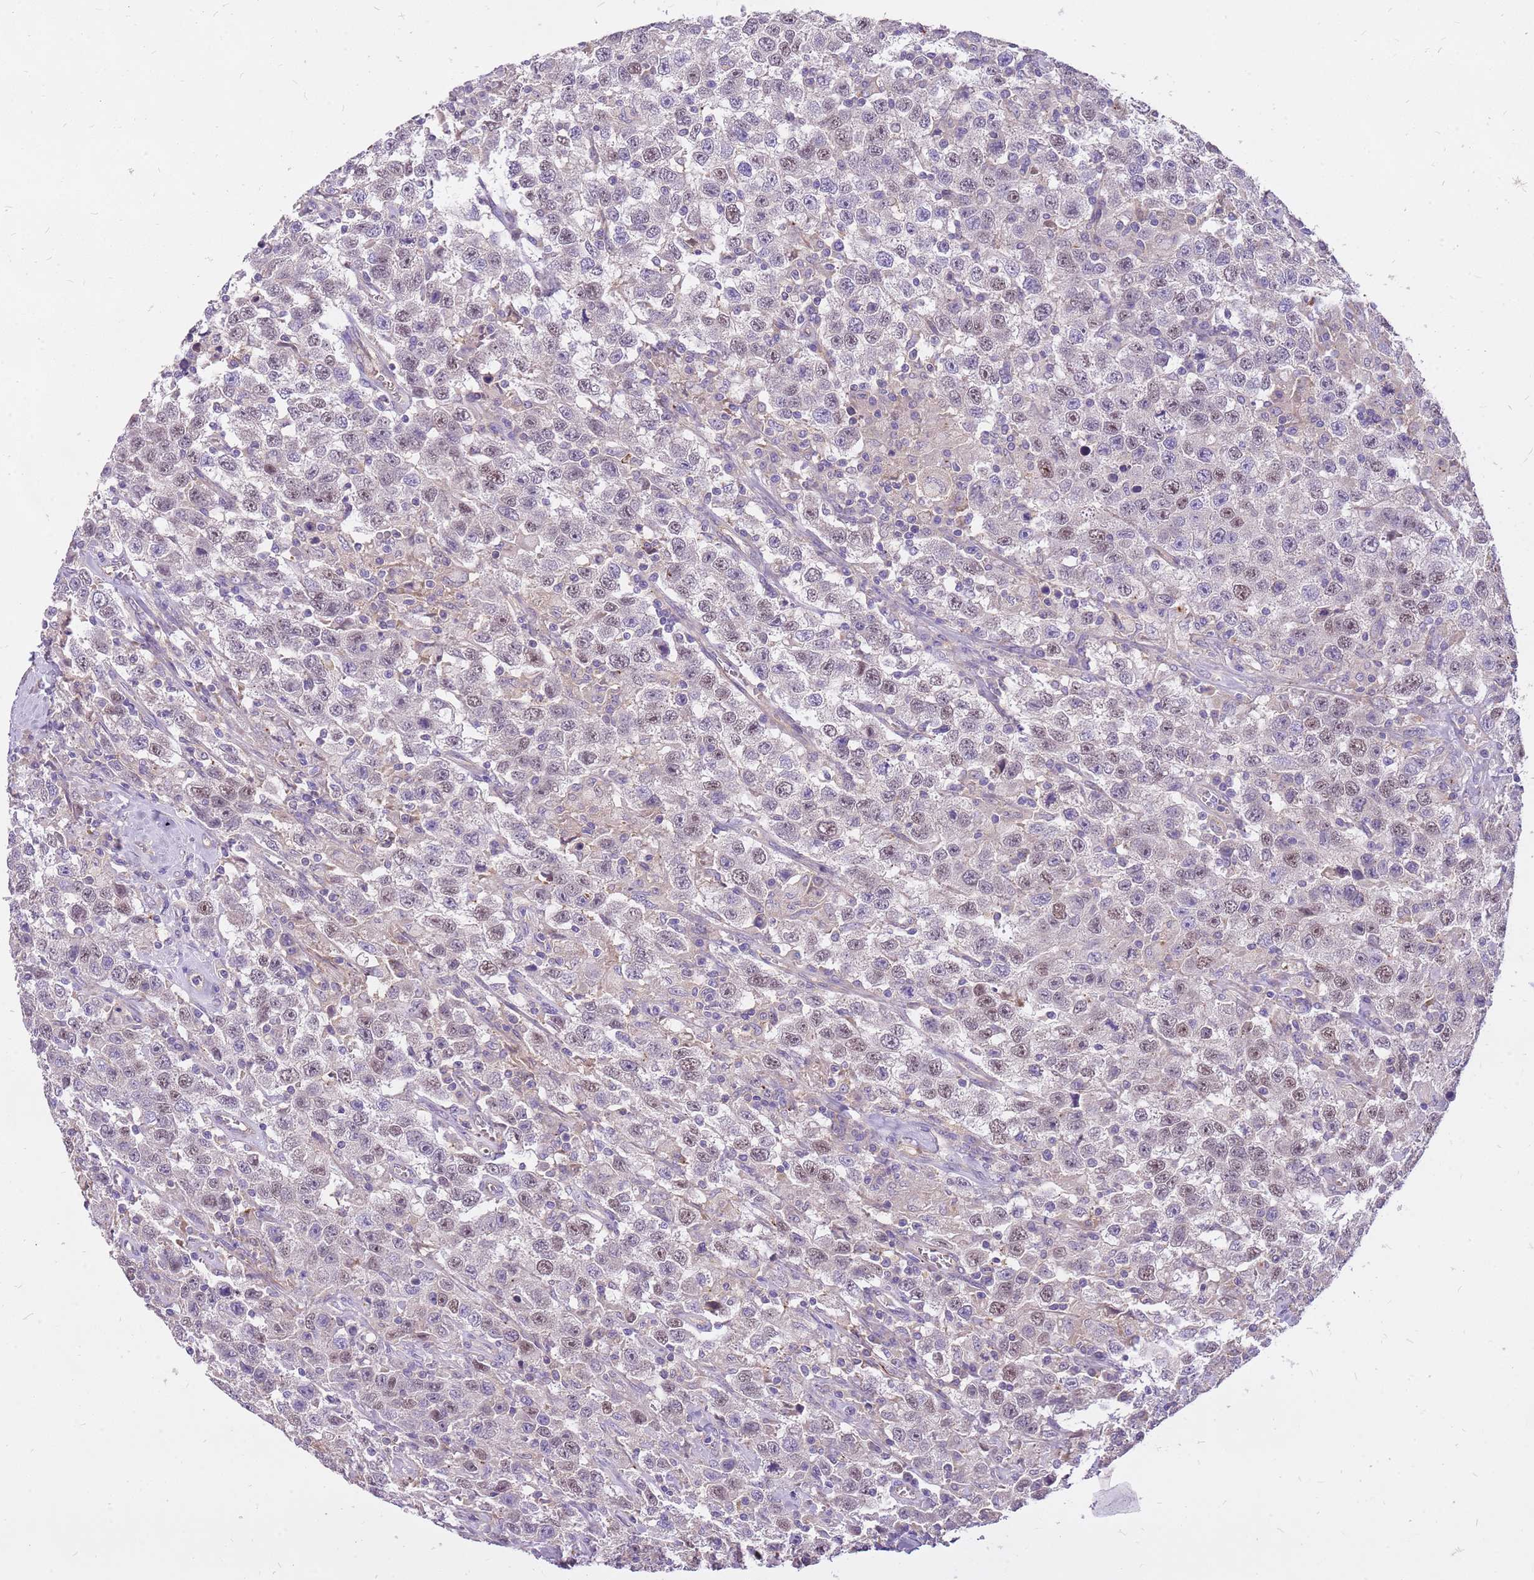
{"staining": {"intensity": "weak", "quantity": "<25%", "location": "nuclear"}, "tissue": "testis cancer", "cell_type": "Tumor cells", "image_type": "cancer", "snomed": [{"axis": "morphology", "description": "Seminoma, NOS"}, {"axis": "topography", "description": "Testis"}], "caption": "Immunohistochemical staining of testis cancer exhibits no significant positivity in tumor cells. The staining is performed using DAB (3,3'-diaminobenzidine) brown chromogen with nuclei counter-stained in using hematoxylin.", "gene": "WASHC4", "patient": {"sex": "male", "age": 41}}